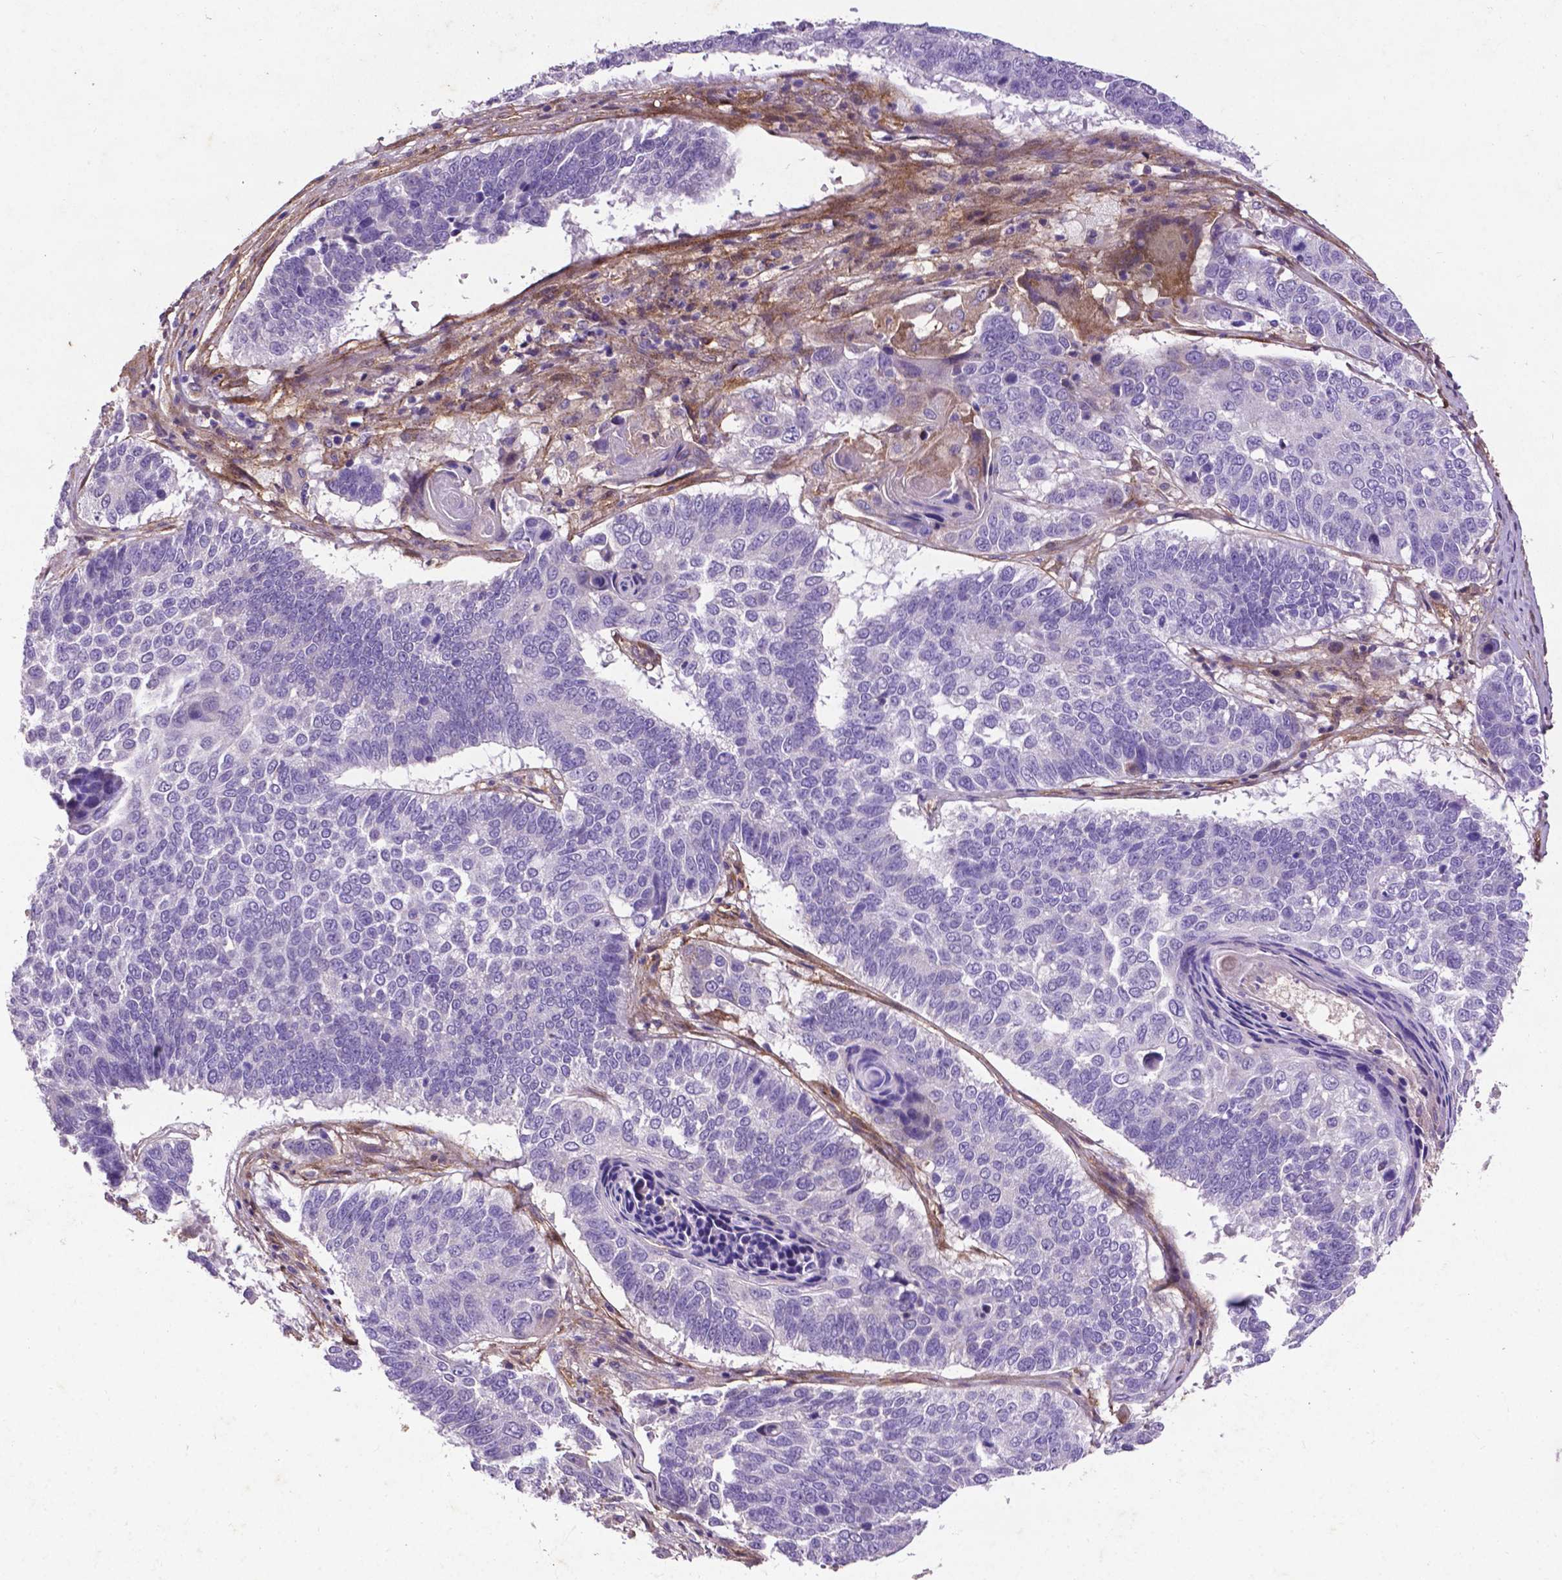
{"staining": {"intensity": "negative", "quantity": "none", "location": "none"}, "tissue": "lung cancer", "cell_type": "Tumor cells", "image_type": "cancer", "snomed": [{"axis": "morphology", "description": "Squamous cell carcinoma, NOS"}, {"axis": "topography", "description": "Lung"}], "caption": "Immunohistochemical staining of lung cancer exhibits no significant positivity in tumor cells.", "gene": "RRAS", "patient": {"sex": "male", "age": 73}}